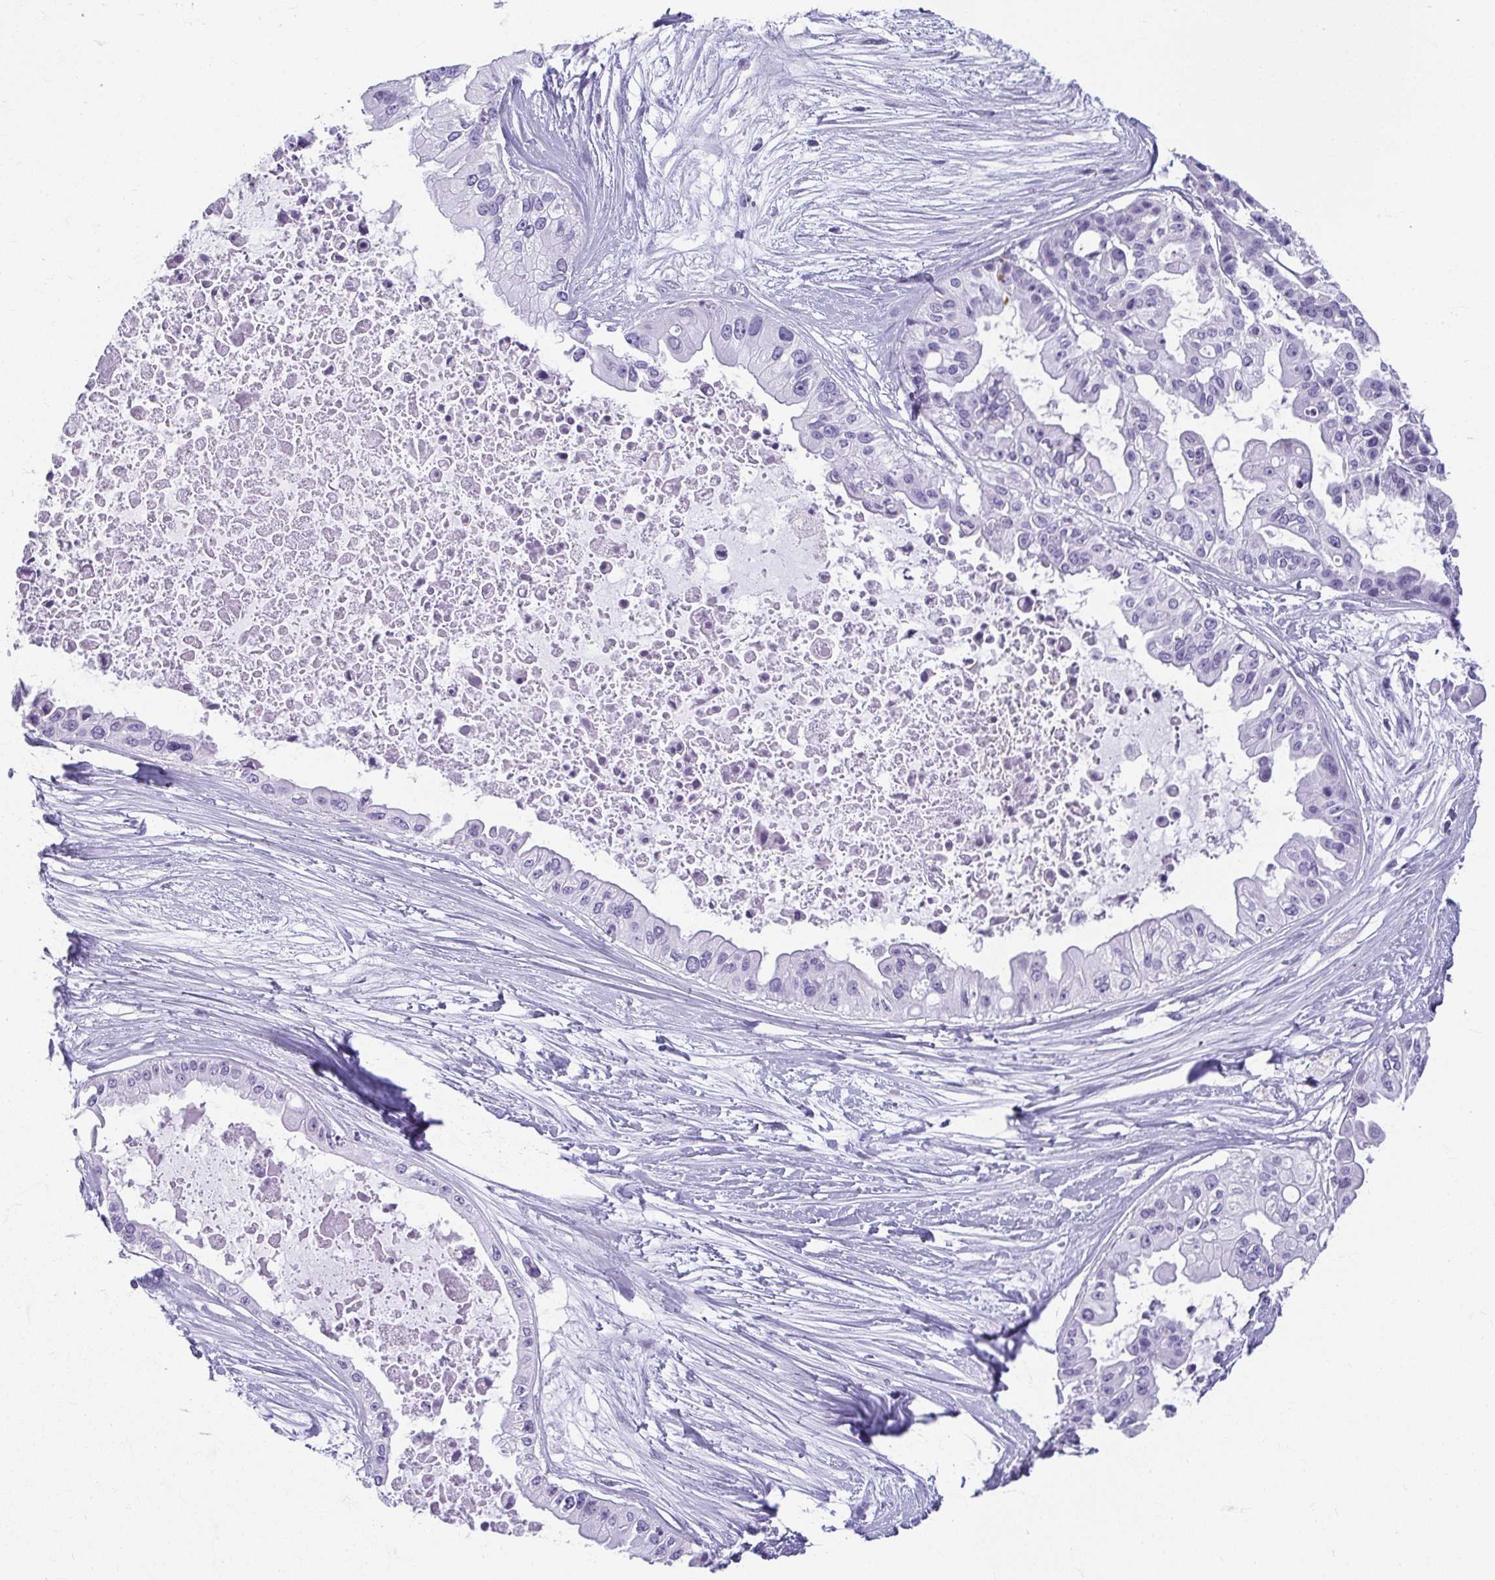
{"staining": {"intensity": "negative", "quantity": "none", "location": "none"}, "tissue": "ovarian cancer", "cell_type": "Tumor cells", "image_type": "cancer", "snomed": [{"axis": "morphology", "description": "Cystadenocarcinoma, serous, NOS"}, {"axis": "topography", "description": "Ovary"}], "caption": "The histopathology image demonstrates no staining of tumor cells in ovarian cancer.", "gene": "MOBP", "patient": {"sex": "female", "age": 56}}